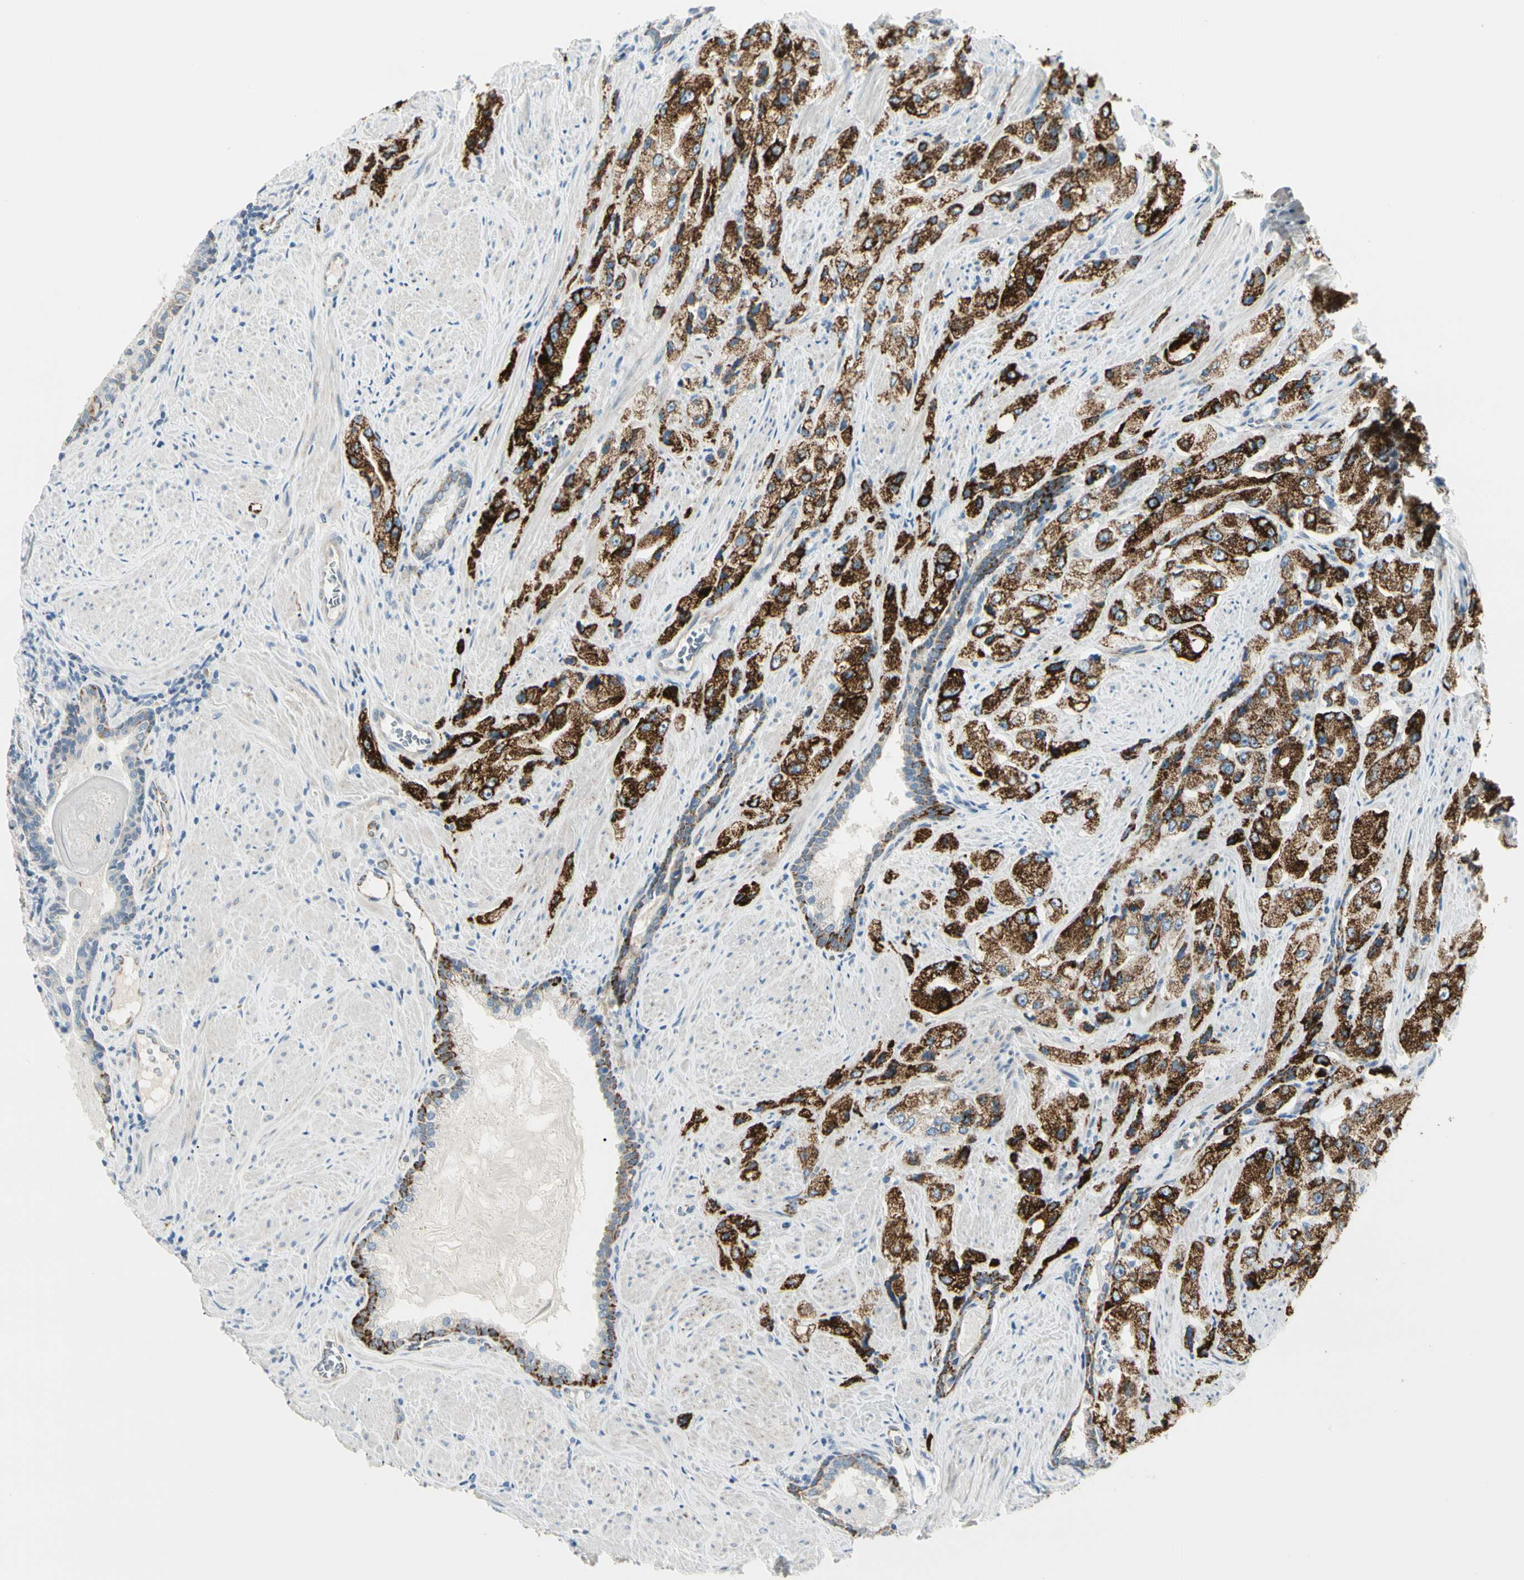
{"staining": {"intensity": "strong", "quantity": ">75%", "location": "cytoplasmic/membranous"}, "tissue": "prostate cancer", "cell_type": "Tumor cells", "image_type": "cancer", "snomed": [{"axis": "morphology", "description": "Adenocarcinoma, High grade"}, {"axis": "topography", "description": "Prostate"}], "caption": "Prostate cancer (high-grade adenocarcinoma) stained with immunohistochemistry demonstrates strong cytoplasmic/membranous staining in approximately >75% of tumor cells.", "gene": "SLC6A15", "patient": {"sex": "male", "age": 58}}